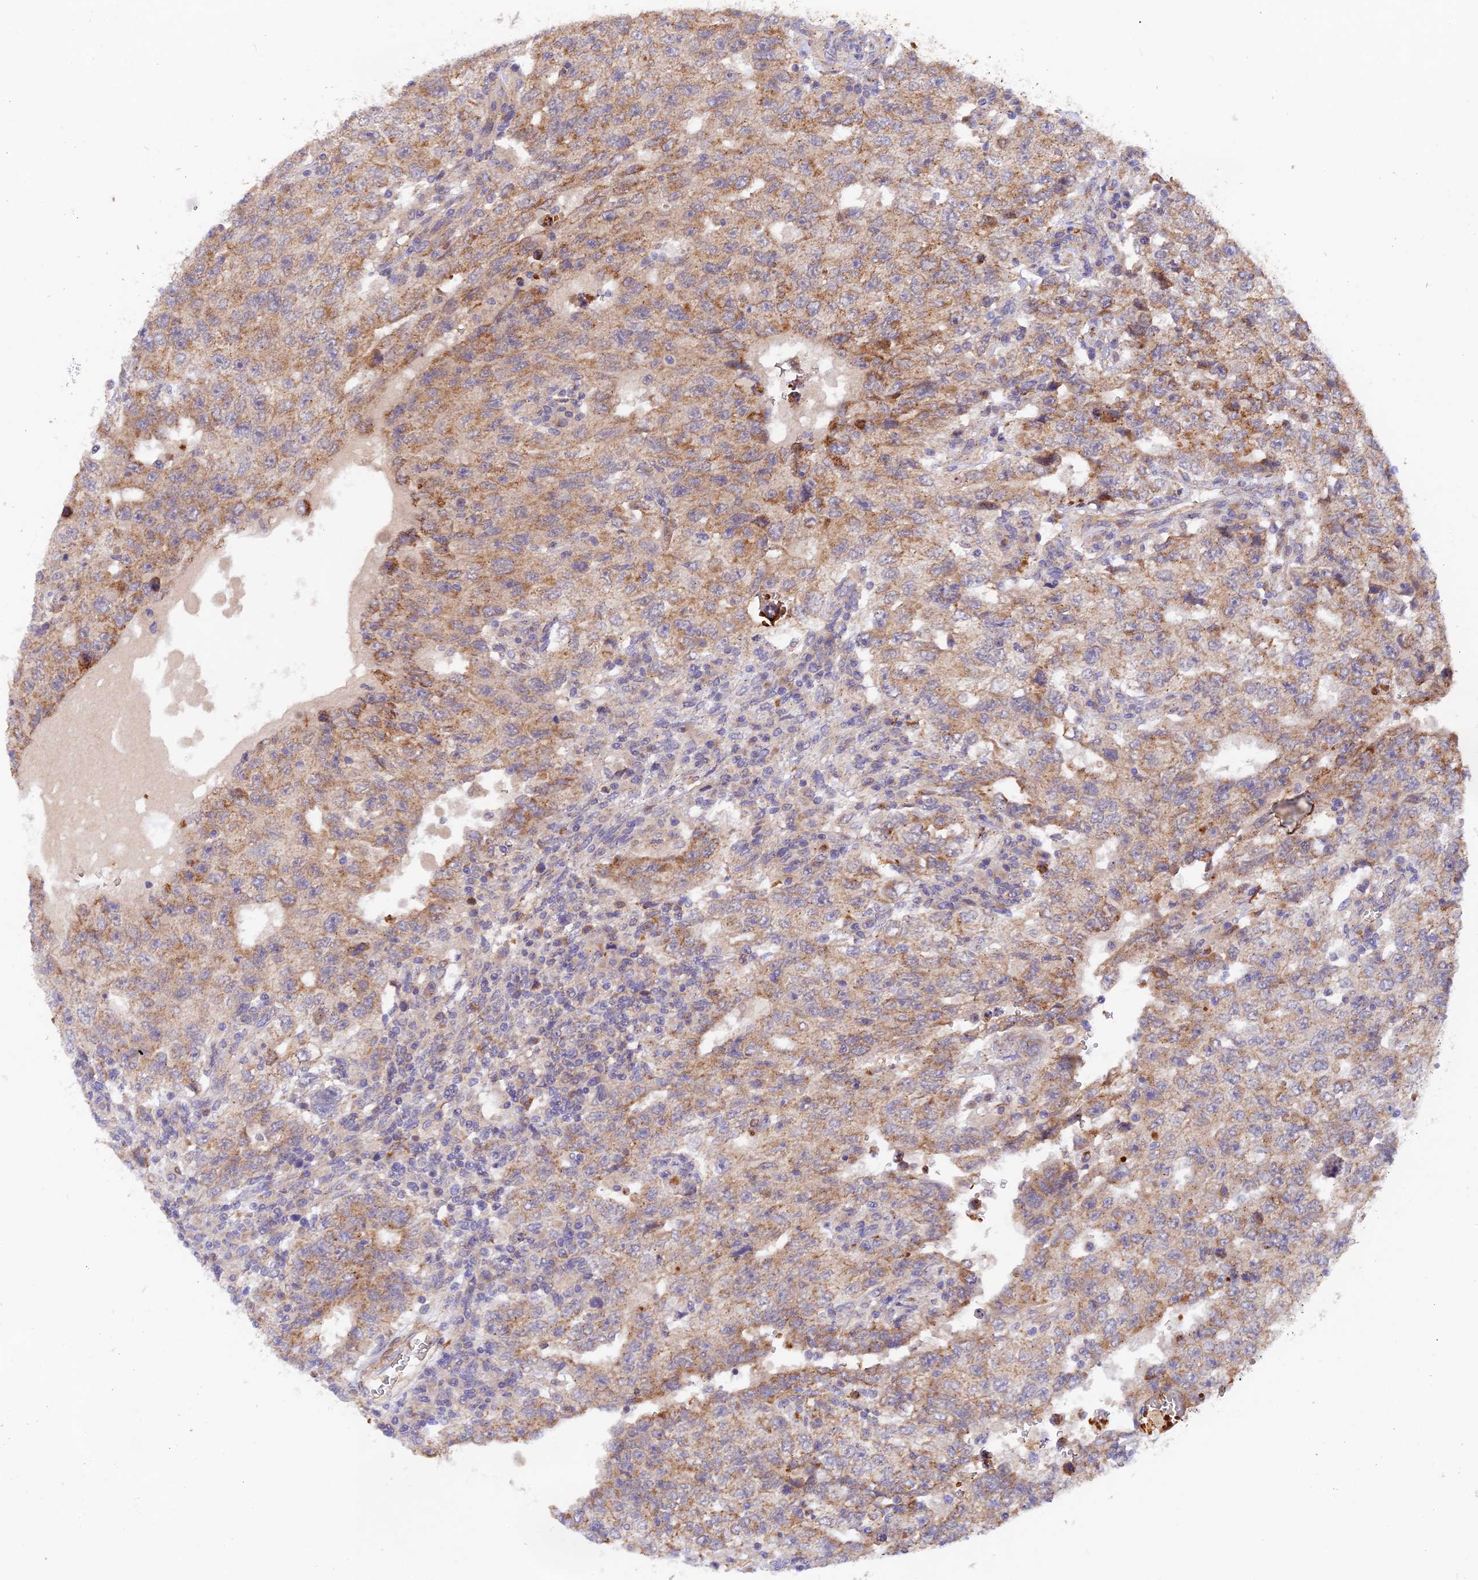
{"staining": {"intensity": "moderate", "quantity": "25%-75%", "location": "cytoplasmic/membranous"}, "tissue": "testis cancer", "cell_type": "Tumor cells", "image_type": "cancer", "snomed": [{"axis": "morphology", "description": "Carcinoma, Embryonal, NOS"}, {"axis": "topography", "description": "Testis"}], "caption": "Embryonal carcinoma (testis) stained for a protein (brown) shows moderate cytoplasmic/membranous positive expression in about 25%-75% of tumor cells.", "gene": "WDFY4", "patient": {"sex": "male", "age": 26}}